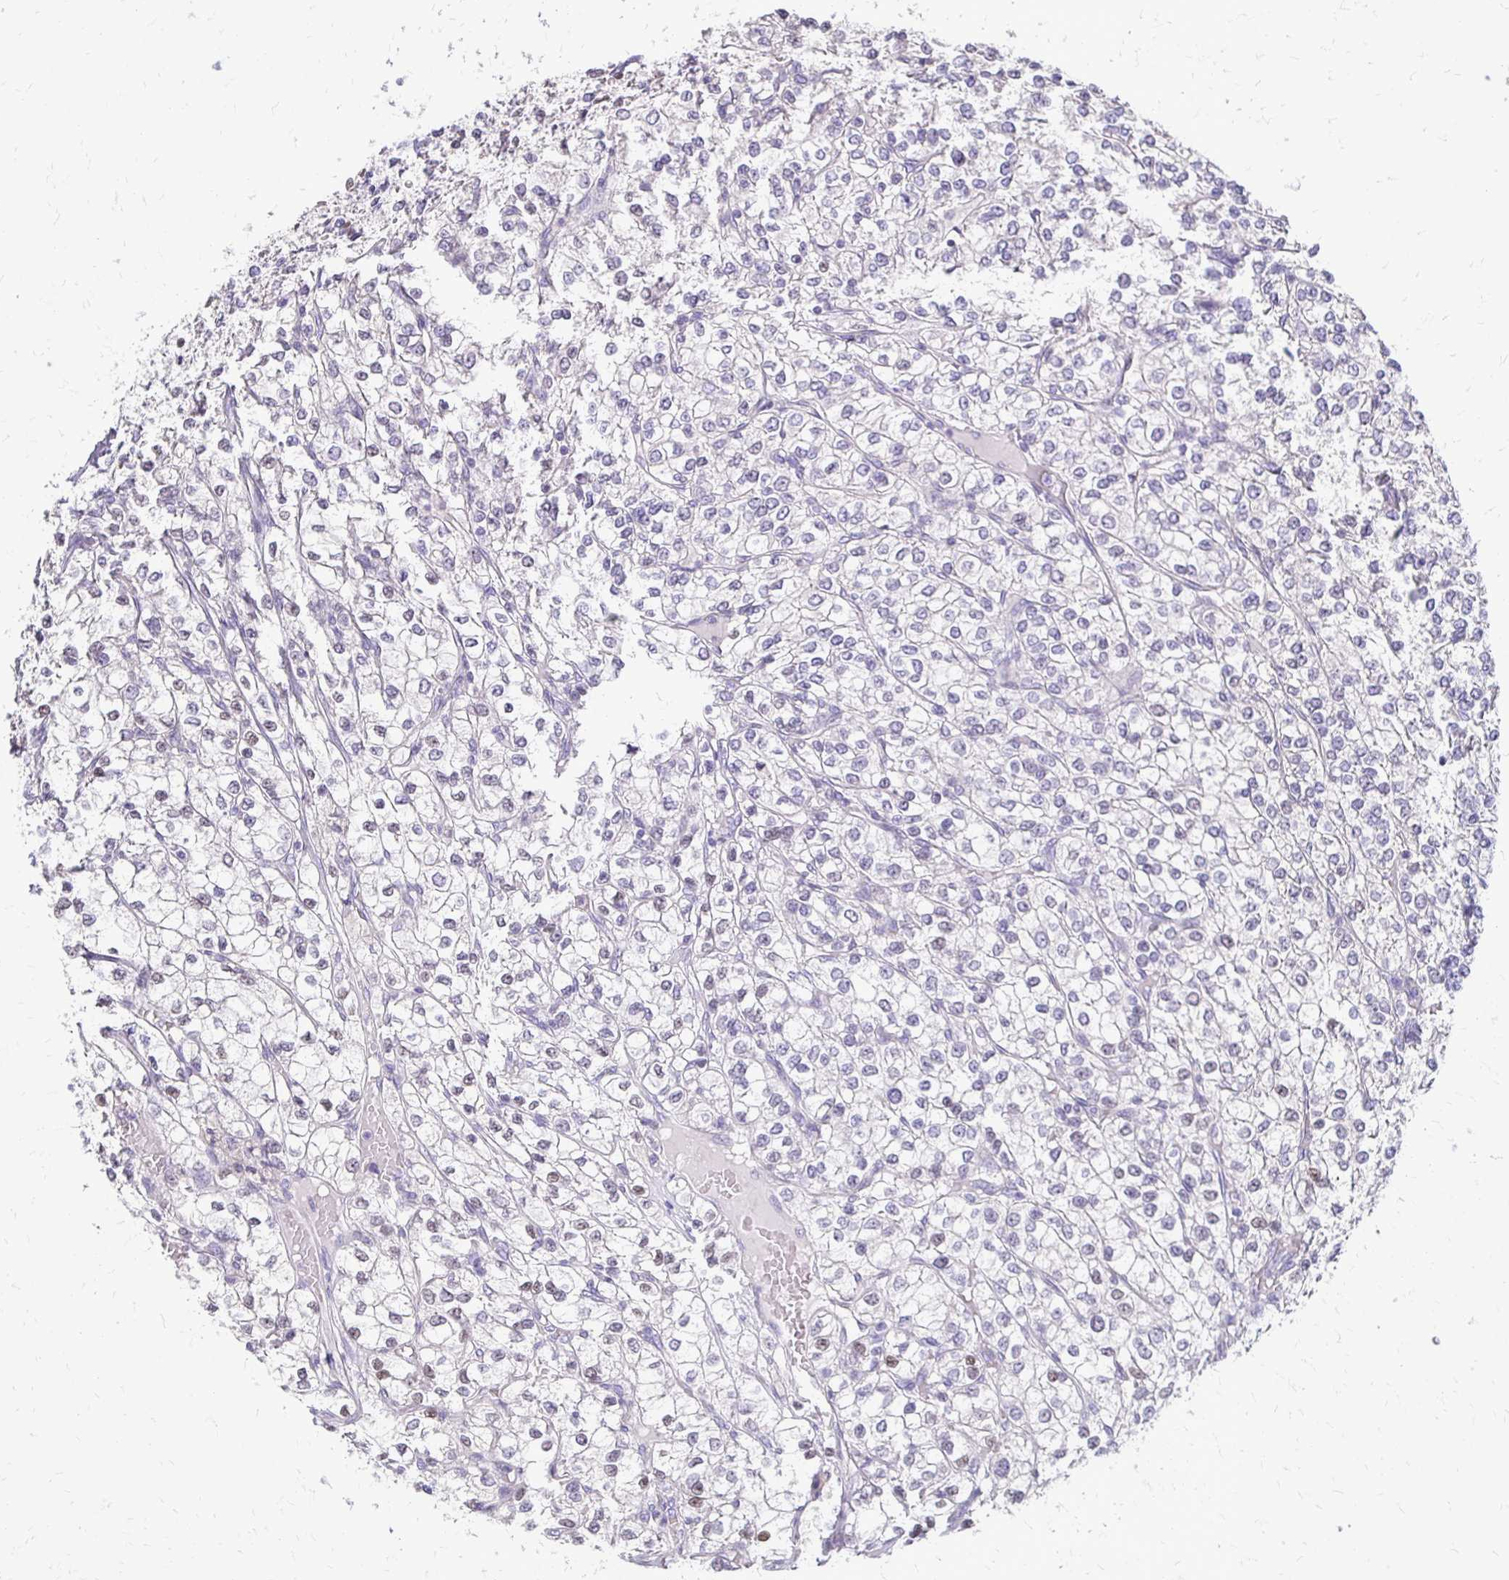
{"staining": {"intensity": "negative", "quantity": "none", "location": "none"}, "tissue": "renal cancer", "cell_type": "Tumor cells", "image_type": "cancer", "snomed": [{"axis": "morphology", "description": "Adenocarcinoma, NOS"}, {"axis": "topography", "description": "Kidney"}], "caption": "This is an immunohistochemistry (IHC) micrograph of renal cancer (adenocarcinoma). There is no staining in tumor cells.", "gene": "ALPG", "patient": {"sex": "male", "age": 80}}